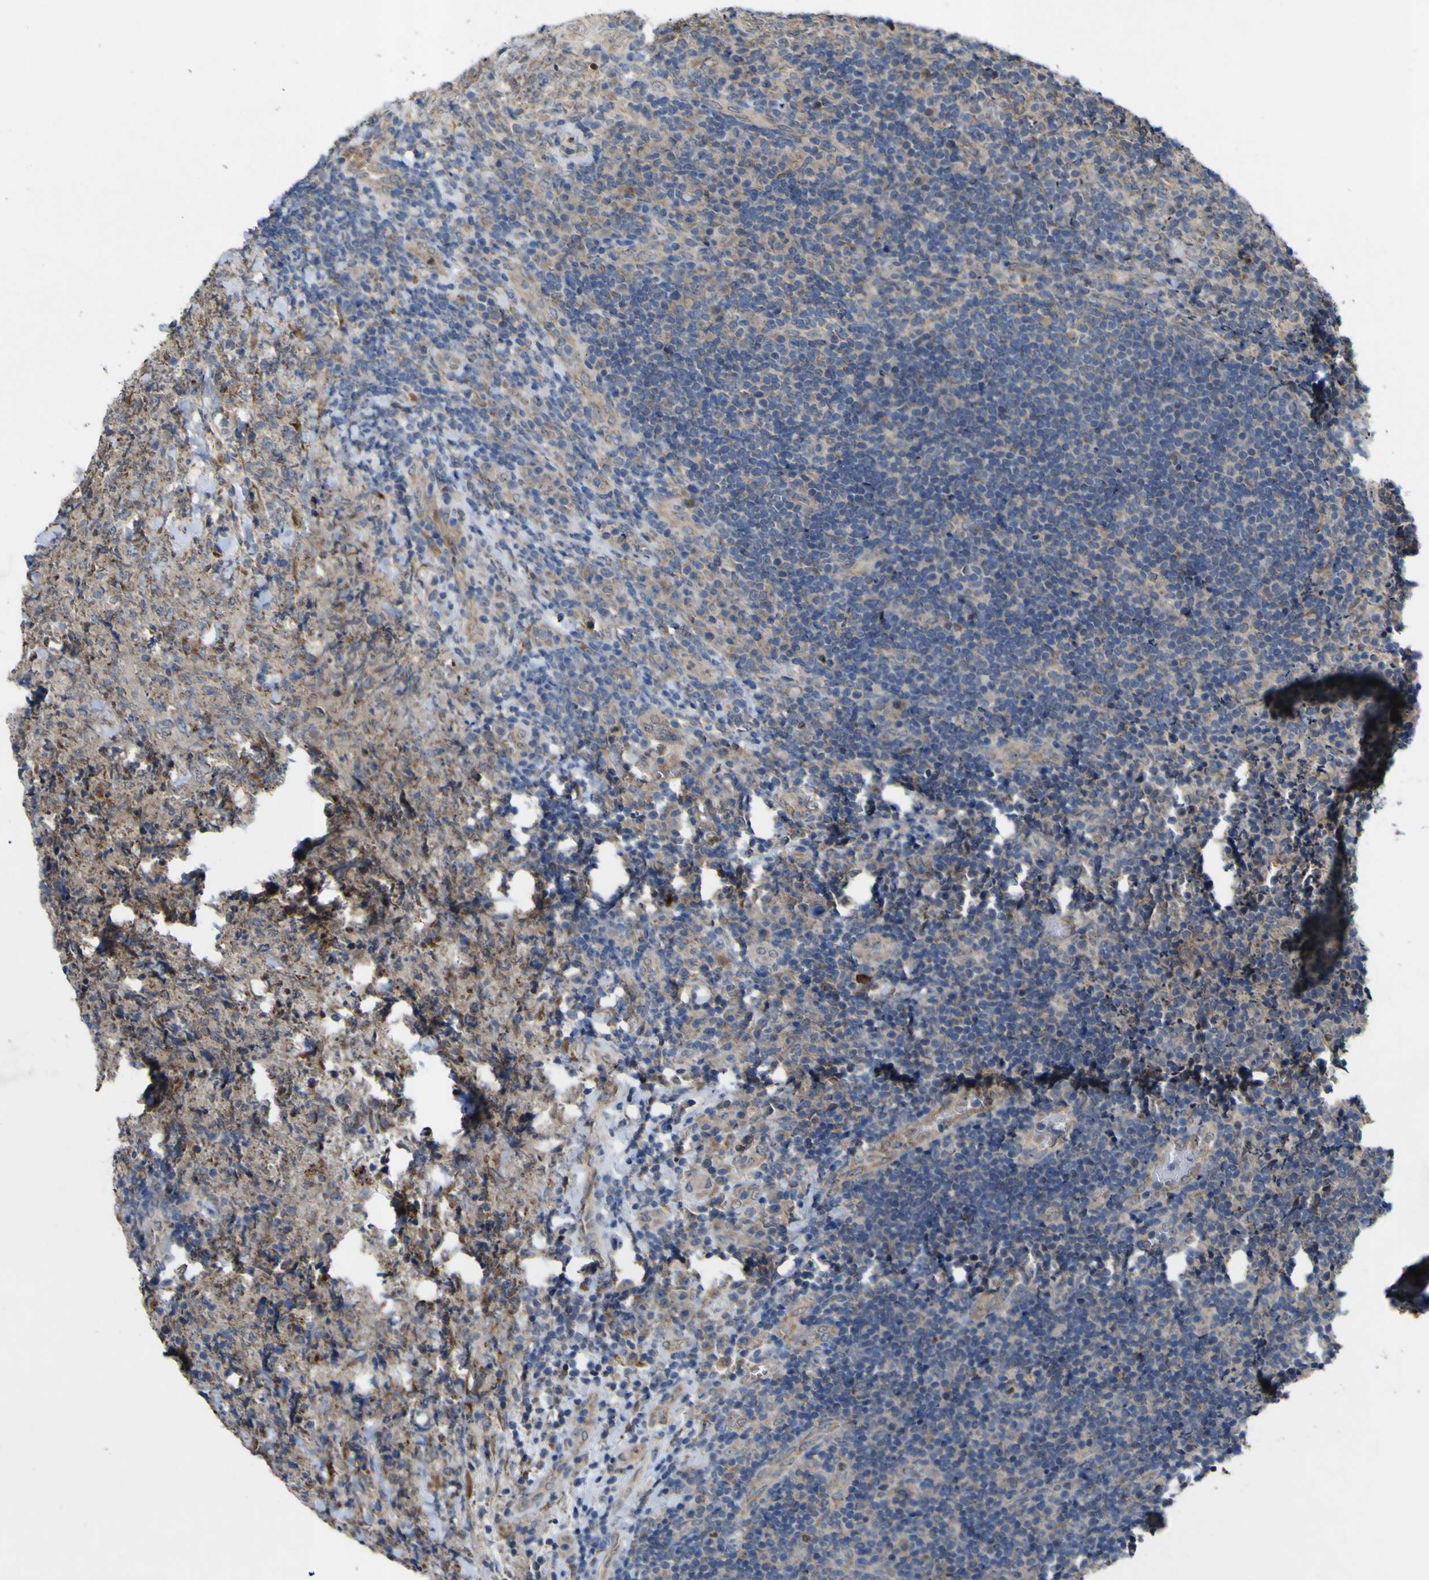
{"staining": {"intensity": "weak", "quantity": "<25%", "location": "cytoplasmic/membranous"}, "tissue": "lymphoma", "cell_type": "Tumor cells", "image_type": "cancer", "snomed": [{"axis": "morphology", "description": "Malignant lymphoma, non-Hodgkin's type, High grade"}, {"axis": "topography", "description": "Tonsil"}], "caption": "This photomicrograph is of lymphoma stained with immunohistochemistry (IHC) to label a protein in brown with the nuclei are counter-stained blue. There is no expression in tumor cells. Nuclei are stained in blue.", "gene": "IRAK2", "patient": {"sex": "female", "age": 36}}